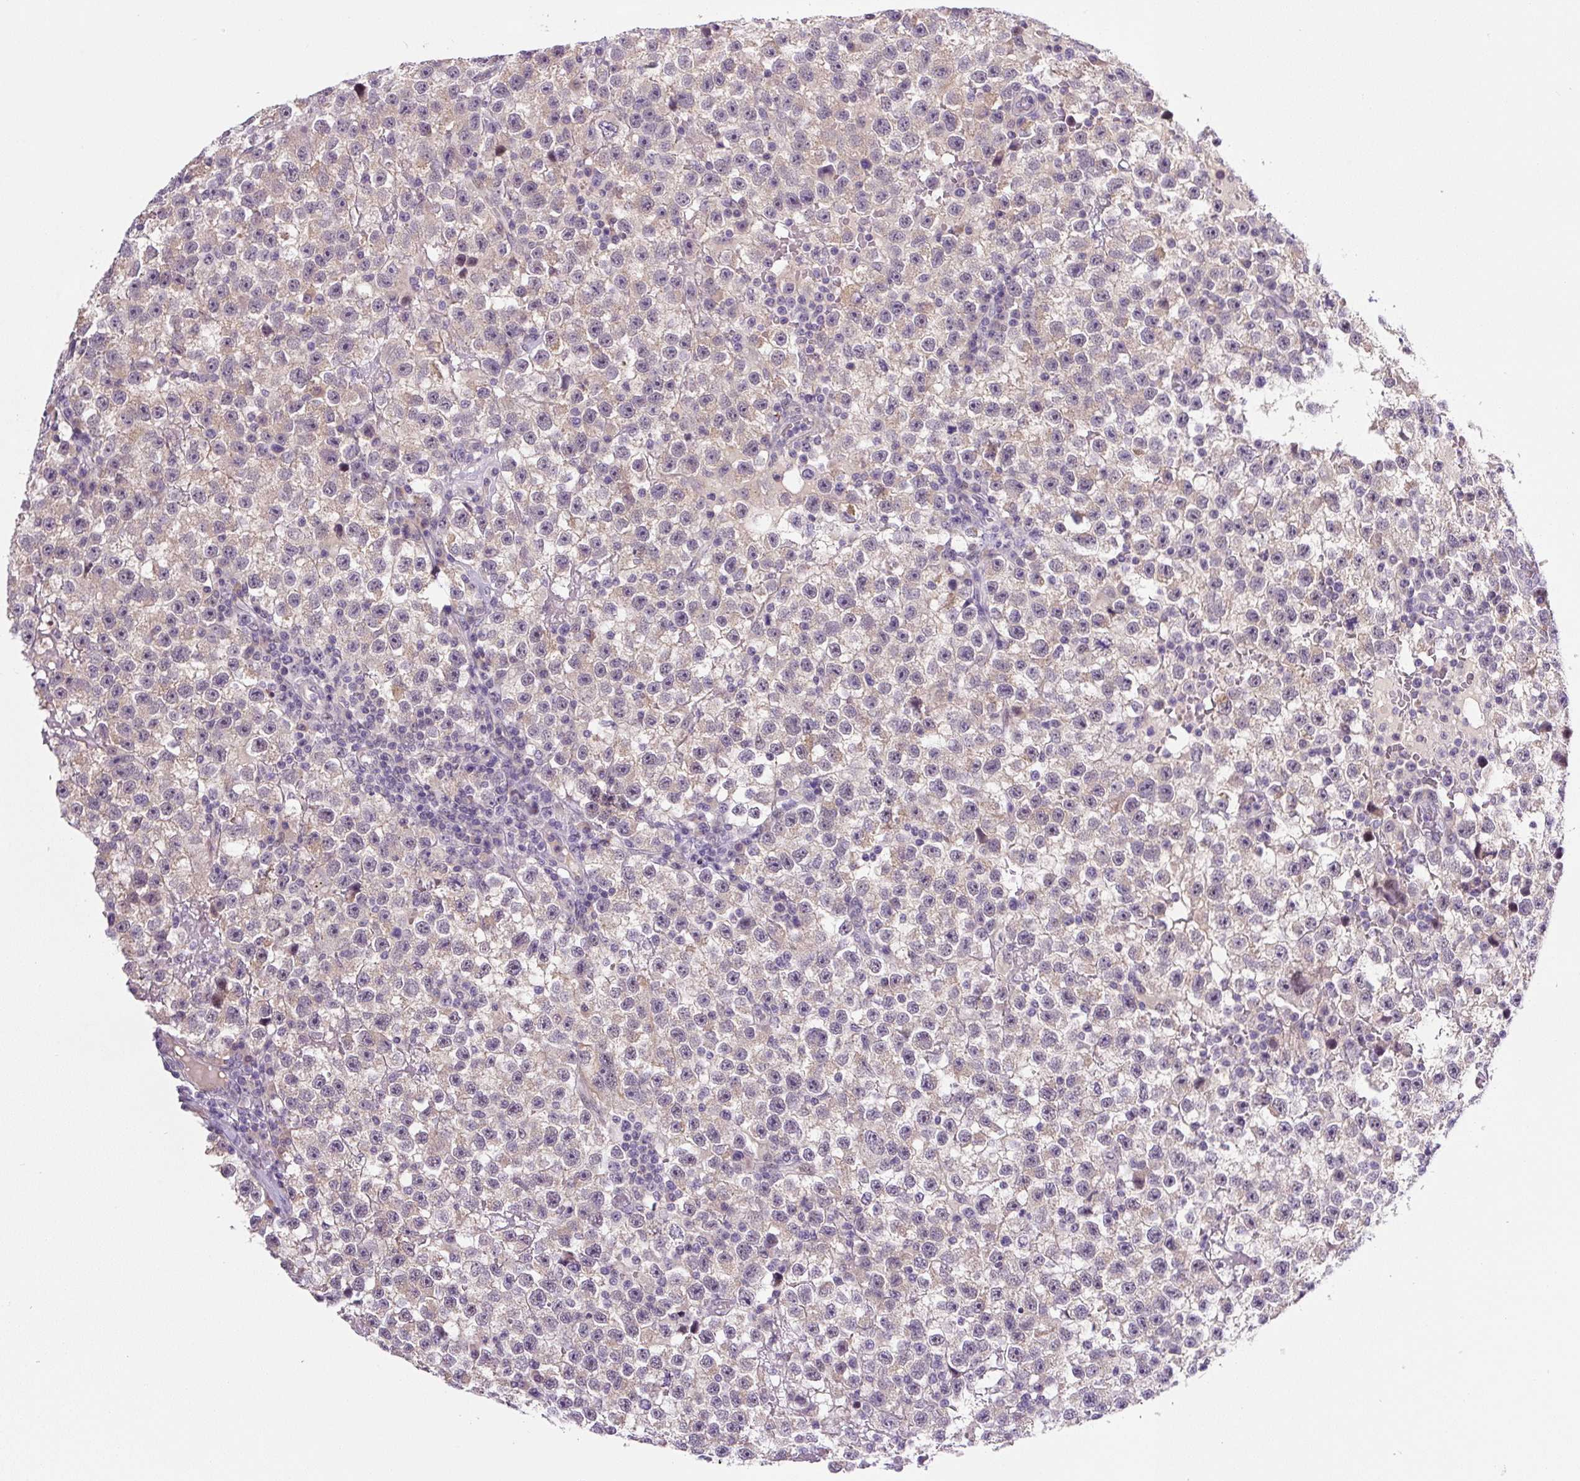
{"staining": {"intensity": "weak", "quantity": "<25%", "location": "cytoplasmic/membranous"}, "tissue": "testis cancer", "cell_type": "Tumor cells", "image_type": "cancer", "snomed": [{"axis": "morphology", "description": "Seminoma, NOS"}, {"axis": "topography", "description": "Testis"}], "caption": "The micrograph exhibits no significant staining in tumor cells of testis seminoma. (IHC, brightfield microscopy, high magnification).", "gene": "PRKAA2", "patient": {"sex": "male", "age": 22}}